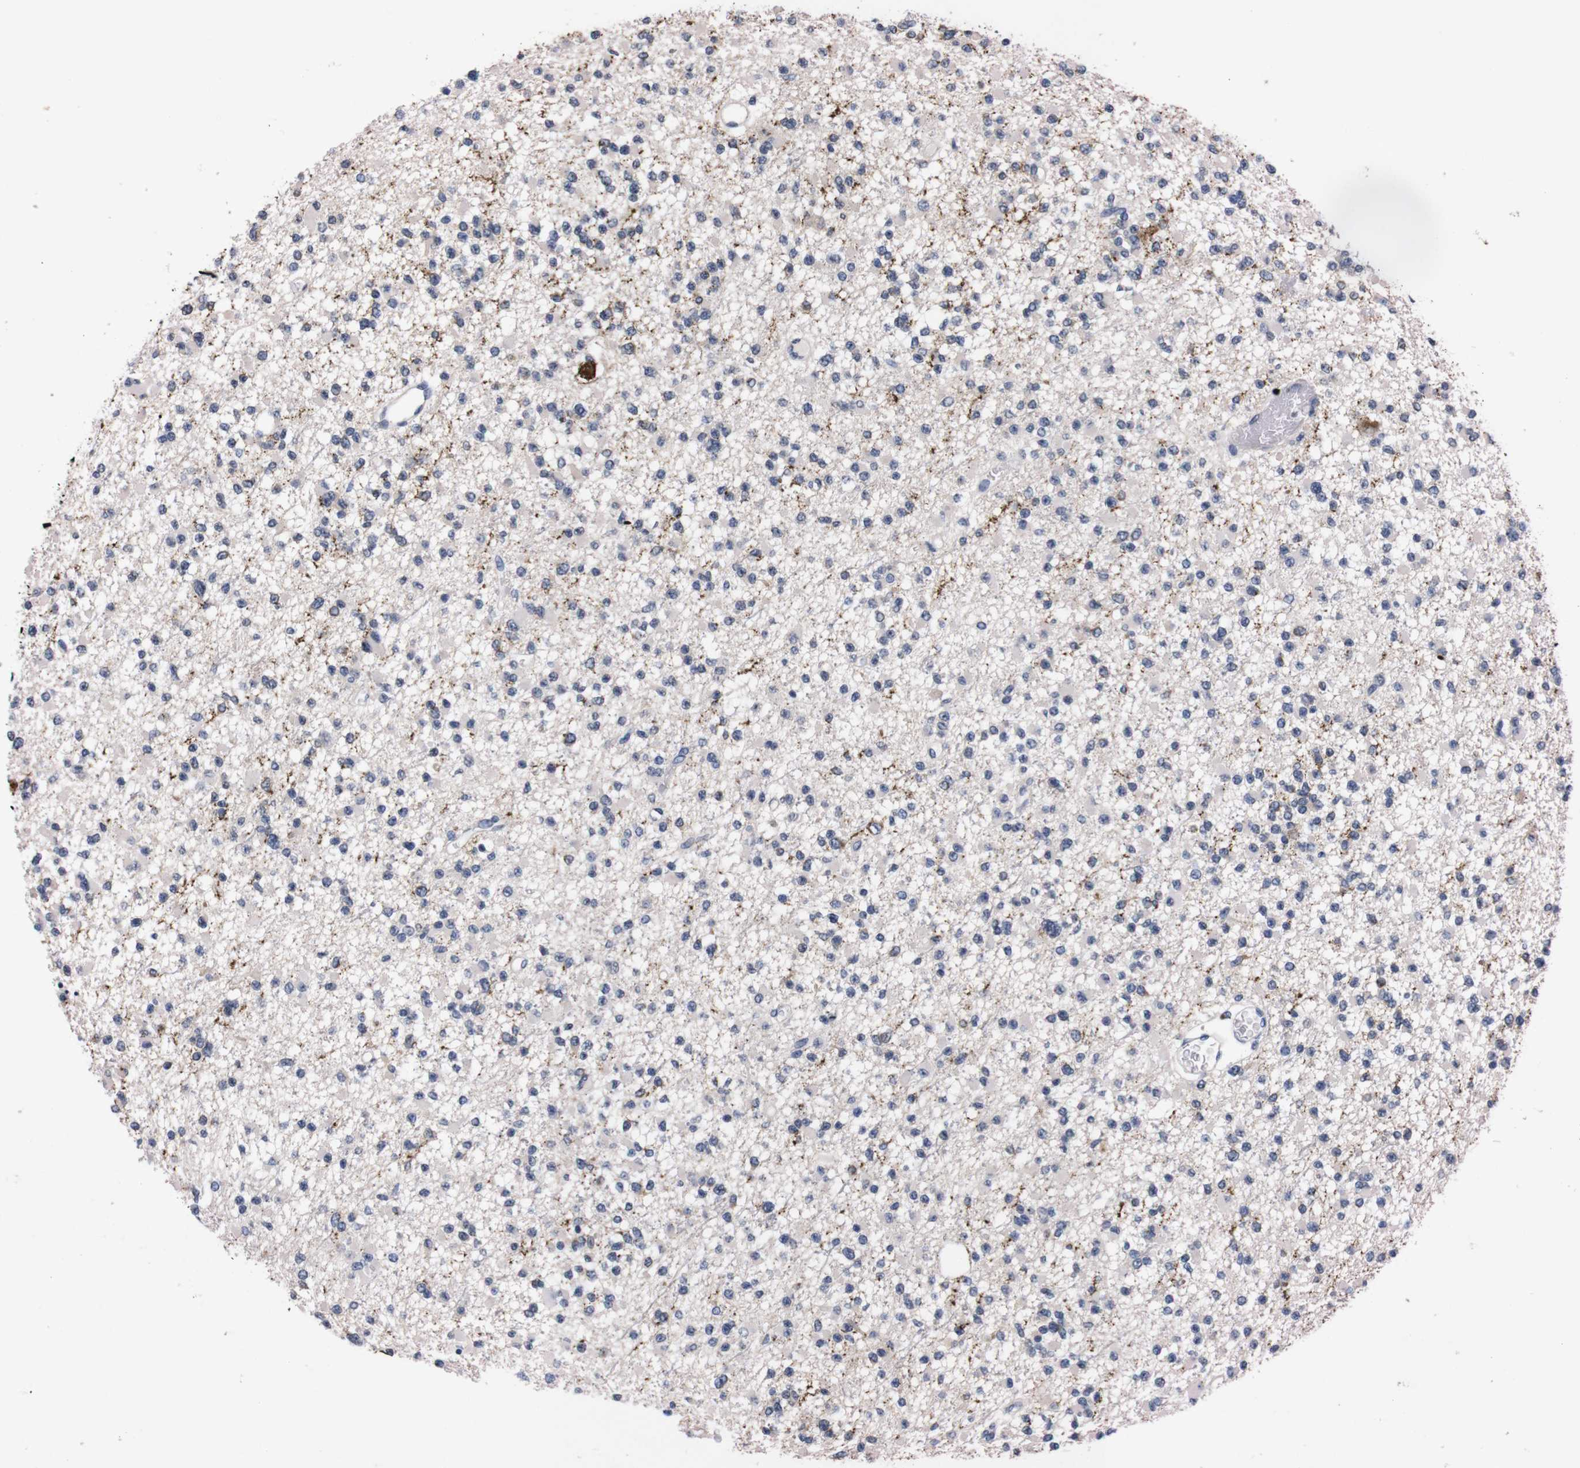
{"staining": {"intensity": "negative", "quantity": "none", "location": "none"}, "tissue": "glioma", "cell_type": "Tumor cells", "image_type": "cancer", "snomed": [{"axis": "morphology", "description": "Glioma, malignant, Low grade"}, {"axis": "topography", "description": "Brain"}], "caption": "Protein analysis of malignant glioma (low-grade) demonstrates no significant expression in tumor cells.", "gene": "TNFRSF21", "patient": {"sex": "female", "age": 22}}